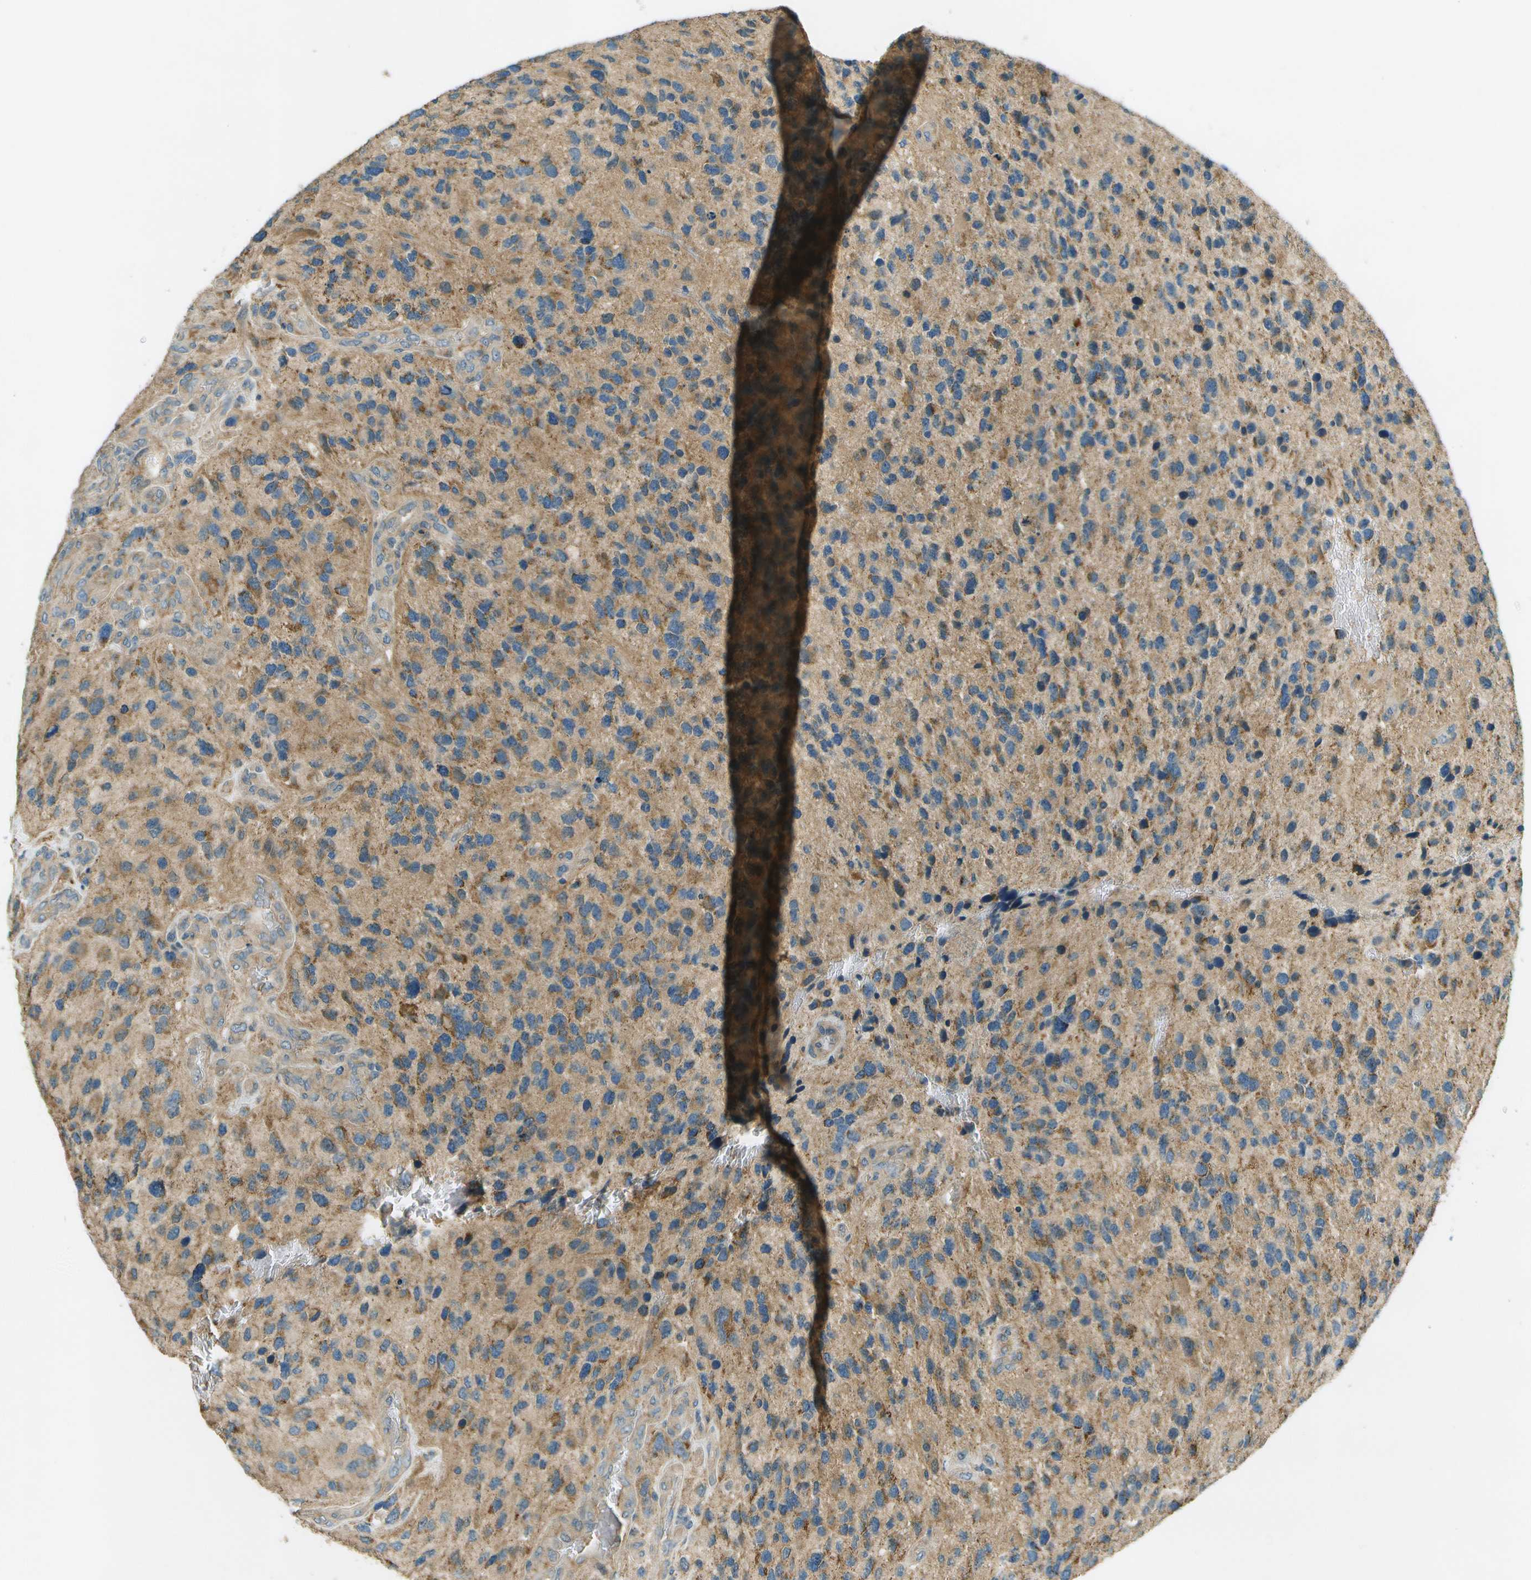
{"staining": {"intensity": "moderate", "quantity": ">75%", "location": "cytoplasmic/membranous"}, "tissue": "glioma", "cell_type": "Tumor cells", "image_type": "cancer", "snomed": [{"axis": "morphology", "description": "Glioma, malignant, High grade"}, {"axis": "topography", "description": "Brain"}], "caption": "Glioma tissue shows moderate cytoplasmic/membranous staining in approximately >75% of tumor cells", "gene": "NUDT4", "patient": {"sex": "female", "age": 58}}